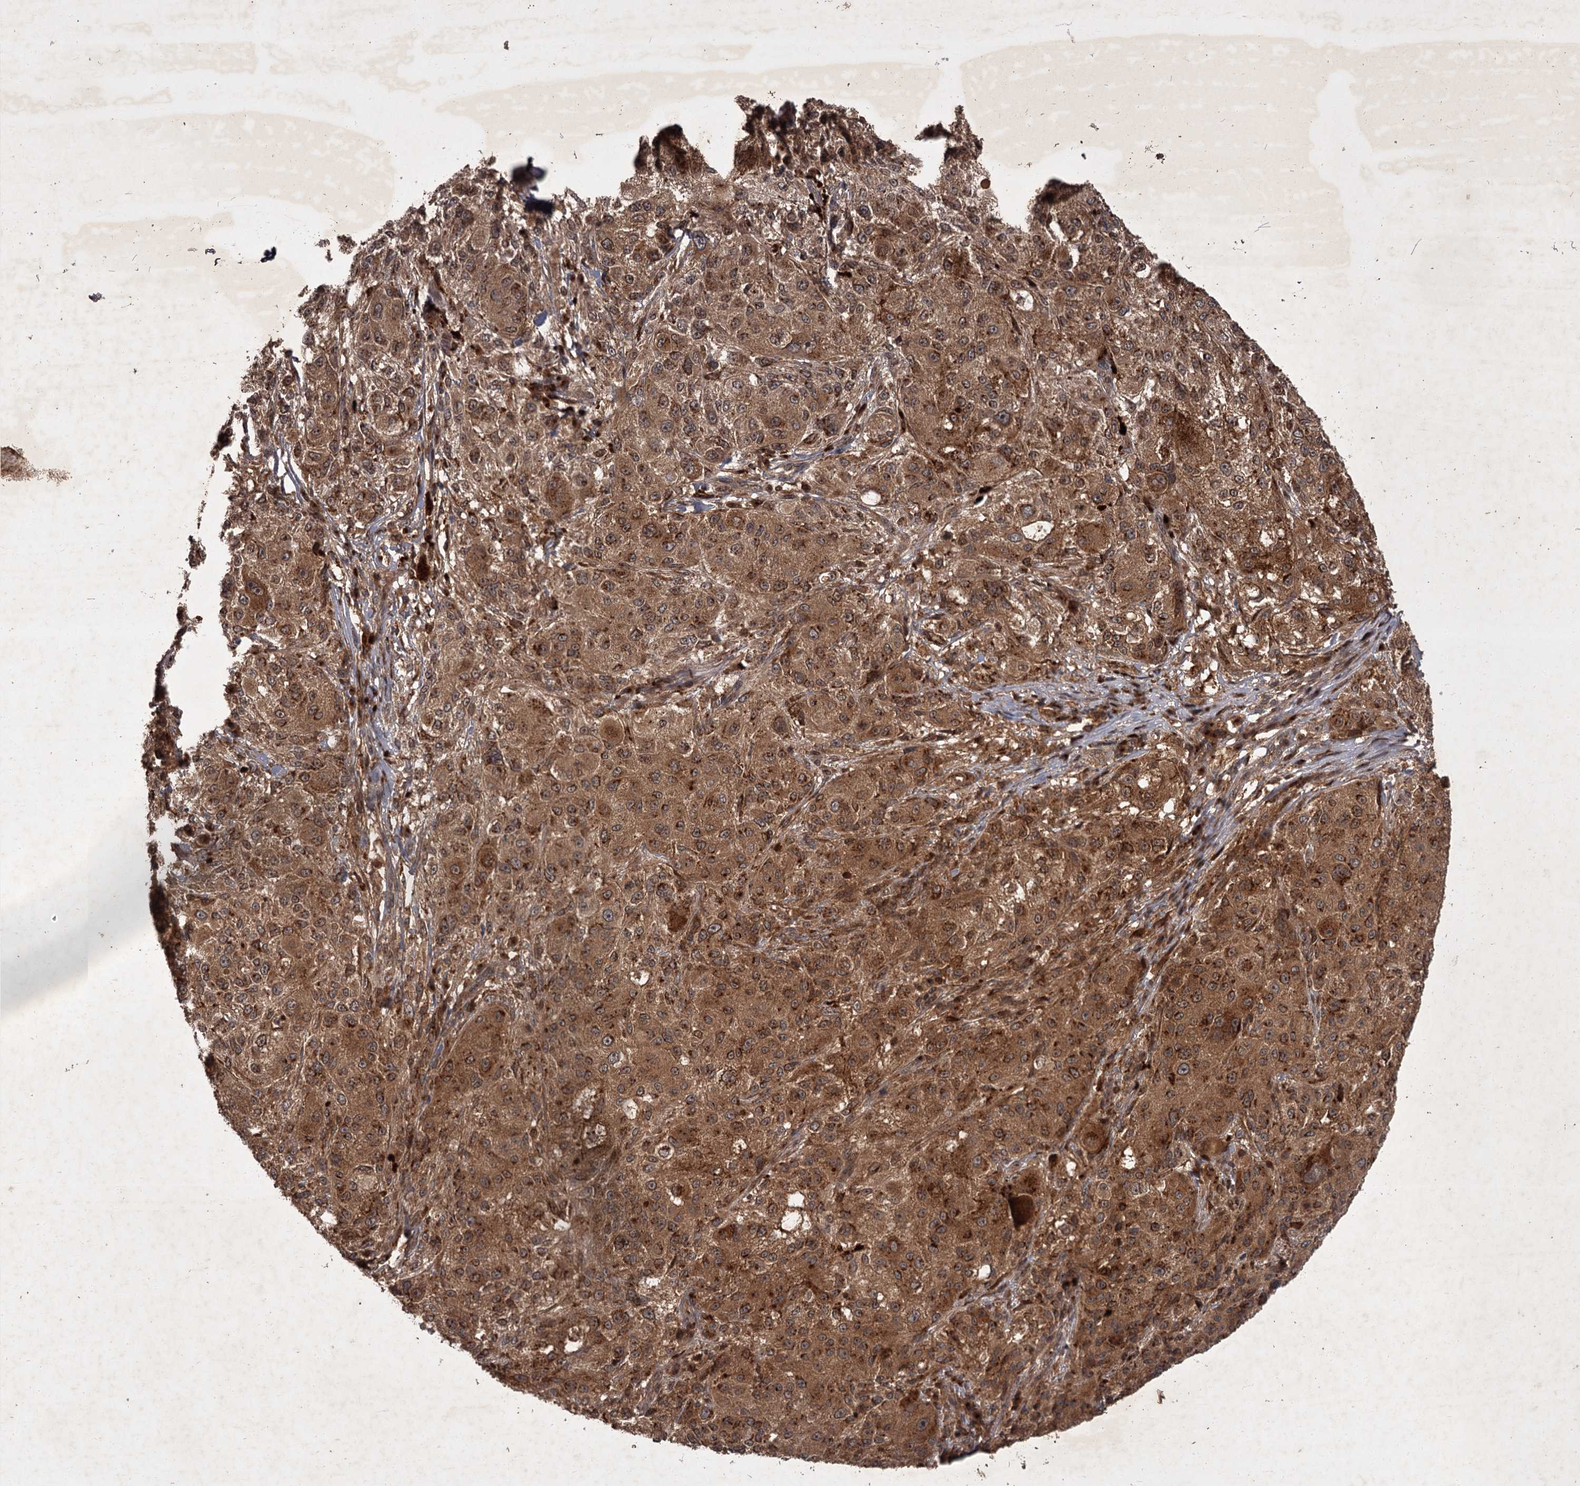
{"staining": {"intensity": "strong", "quantity": ">75%", "location": "cytoplasmic/membranous"}, "tissue": "melanoma", "cell_type": "Tumor cells", "image_type": "cancer", "snomed": [{"axis": "morphology", "description": "Necrosis, NOS"}, {"axis": "morphology", "description": "Malignant melanoma, NOS"}, {"axis": "topography", "description": "Skin"}], "caption": "Protein expression analysis of human malignant melanoma reveals strong cytoplasmic/membranous staining in about >75% of tumor cells.", "gene": "TBC1D23", "patient": {"sex": "female", "age": 87}}